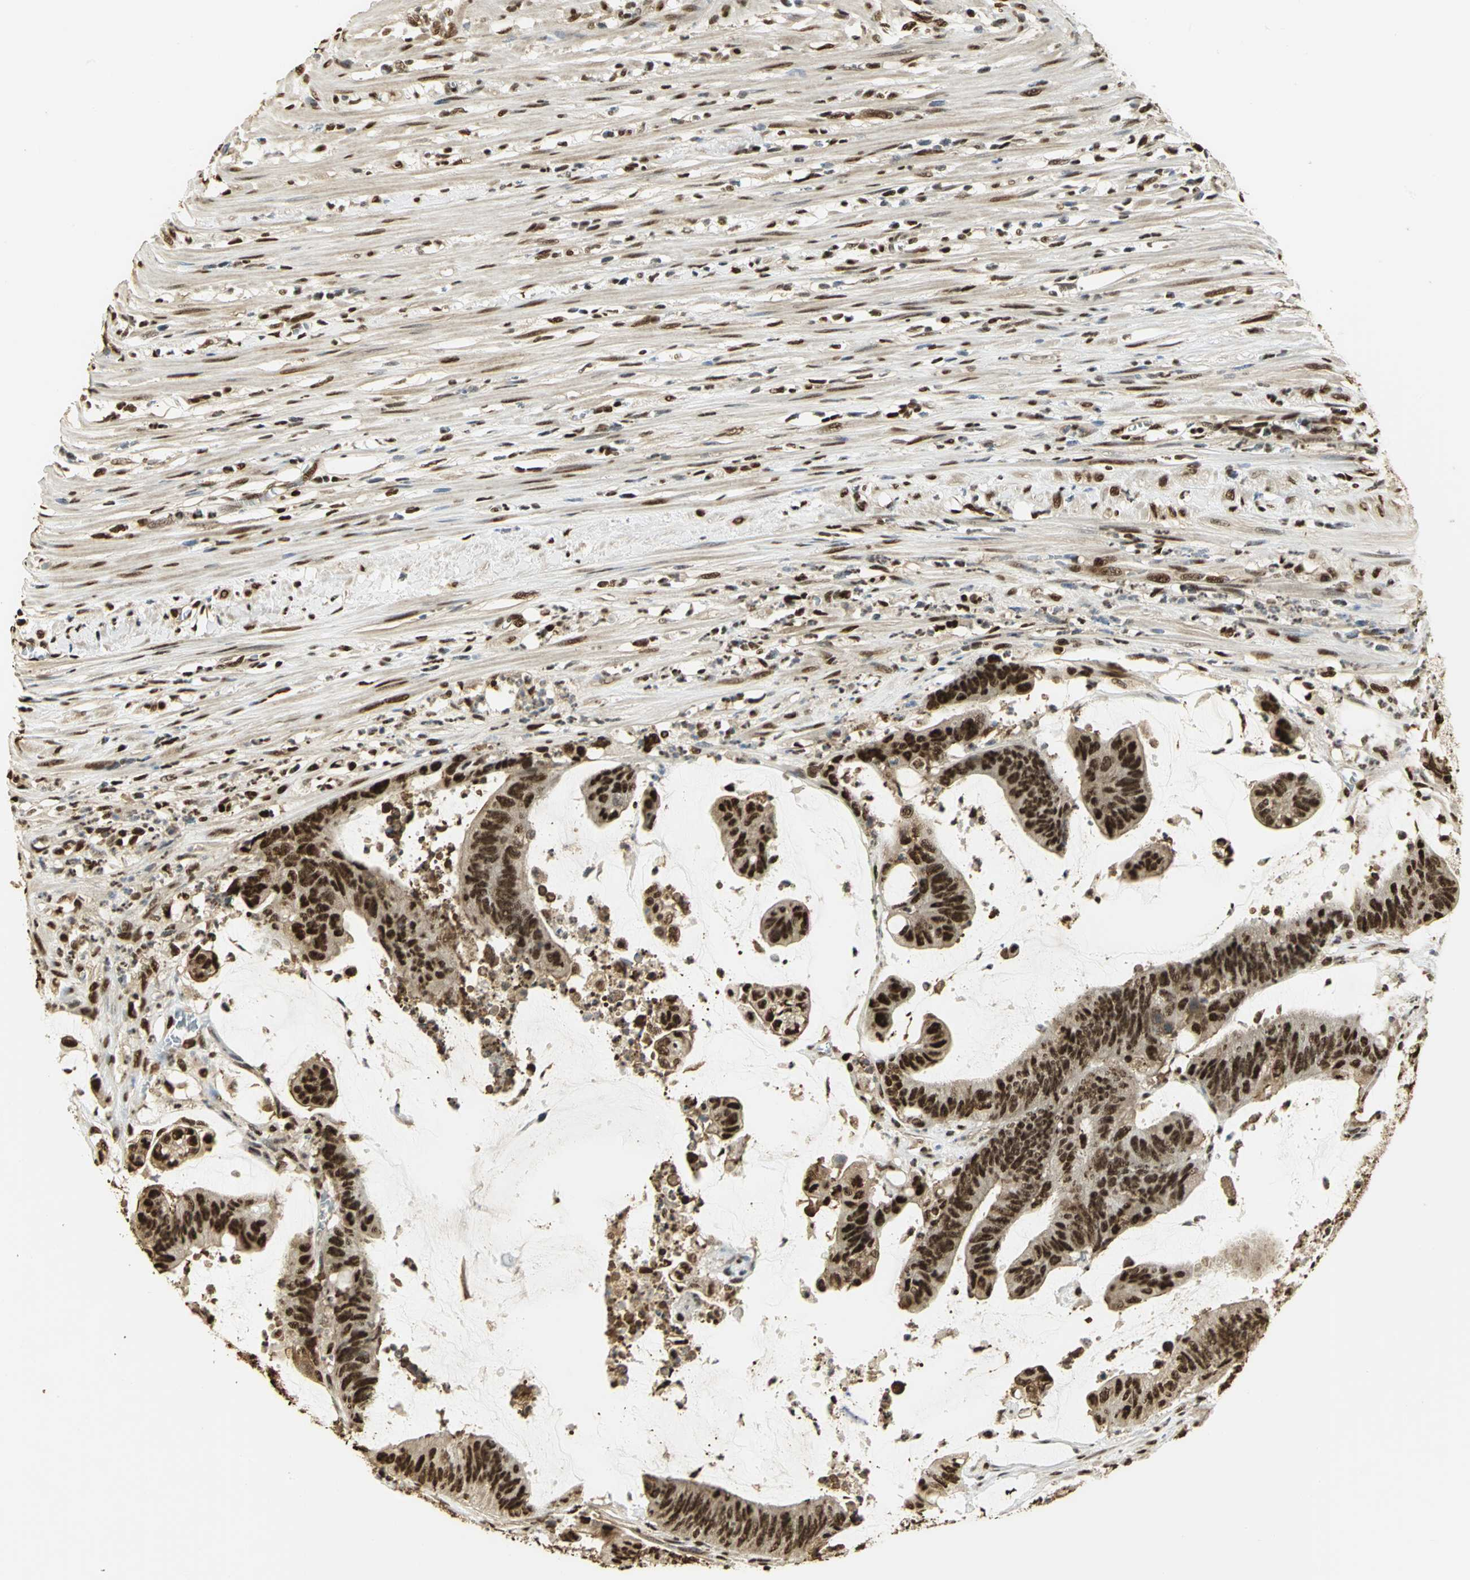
{"staining": {"intensity": "strong", "quantity": ">75%", "location": "nuclear"}, "tissue": "colorectal cancer", "cell_type": "Tumor cells", "image_type": "cancer", "snomed": [{"axis": "morphology", "description": "Adenocarcinoma, NOS"}, {"axis": "topography", "description": "Rectum"}], "caption": "This is a histology image of IHC staining of colorectal cancer (adenocarcinoma), which shows strong expression in the nuclear of tumor cells.", "gene": "SET", "patient": {"sex": "female", "age": 66}}